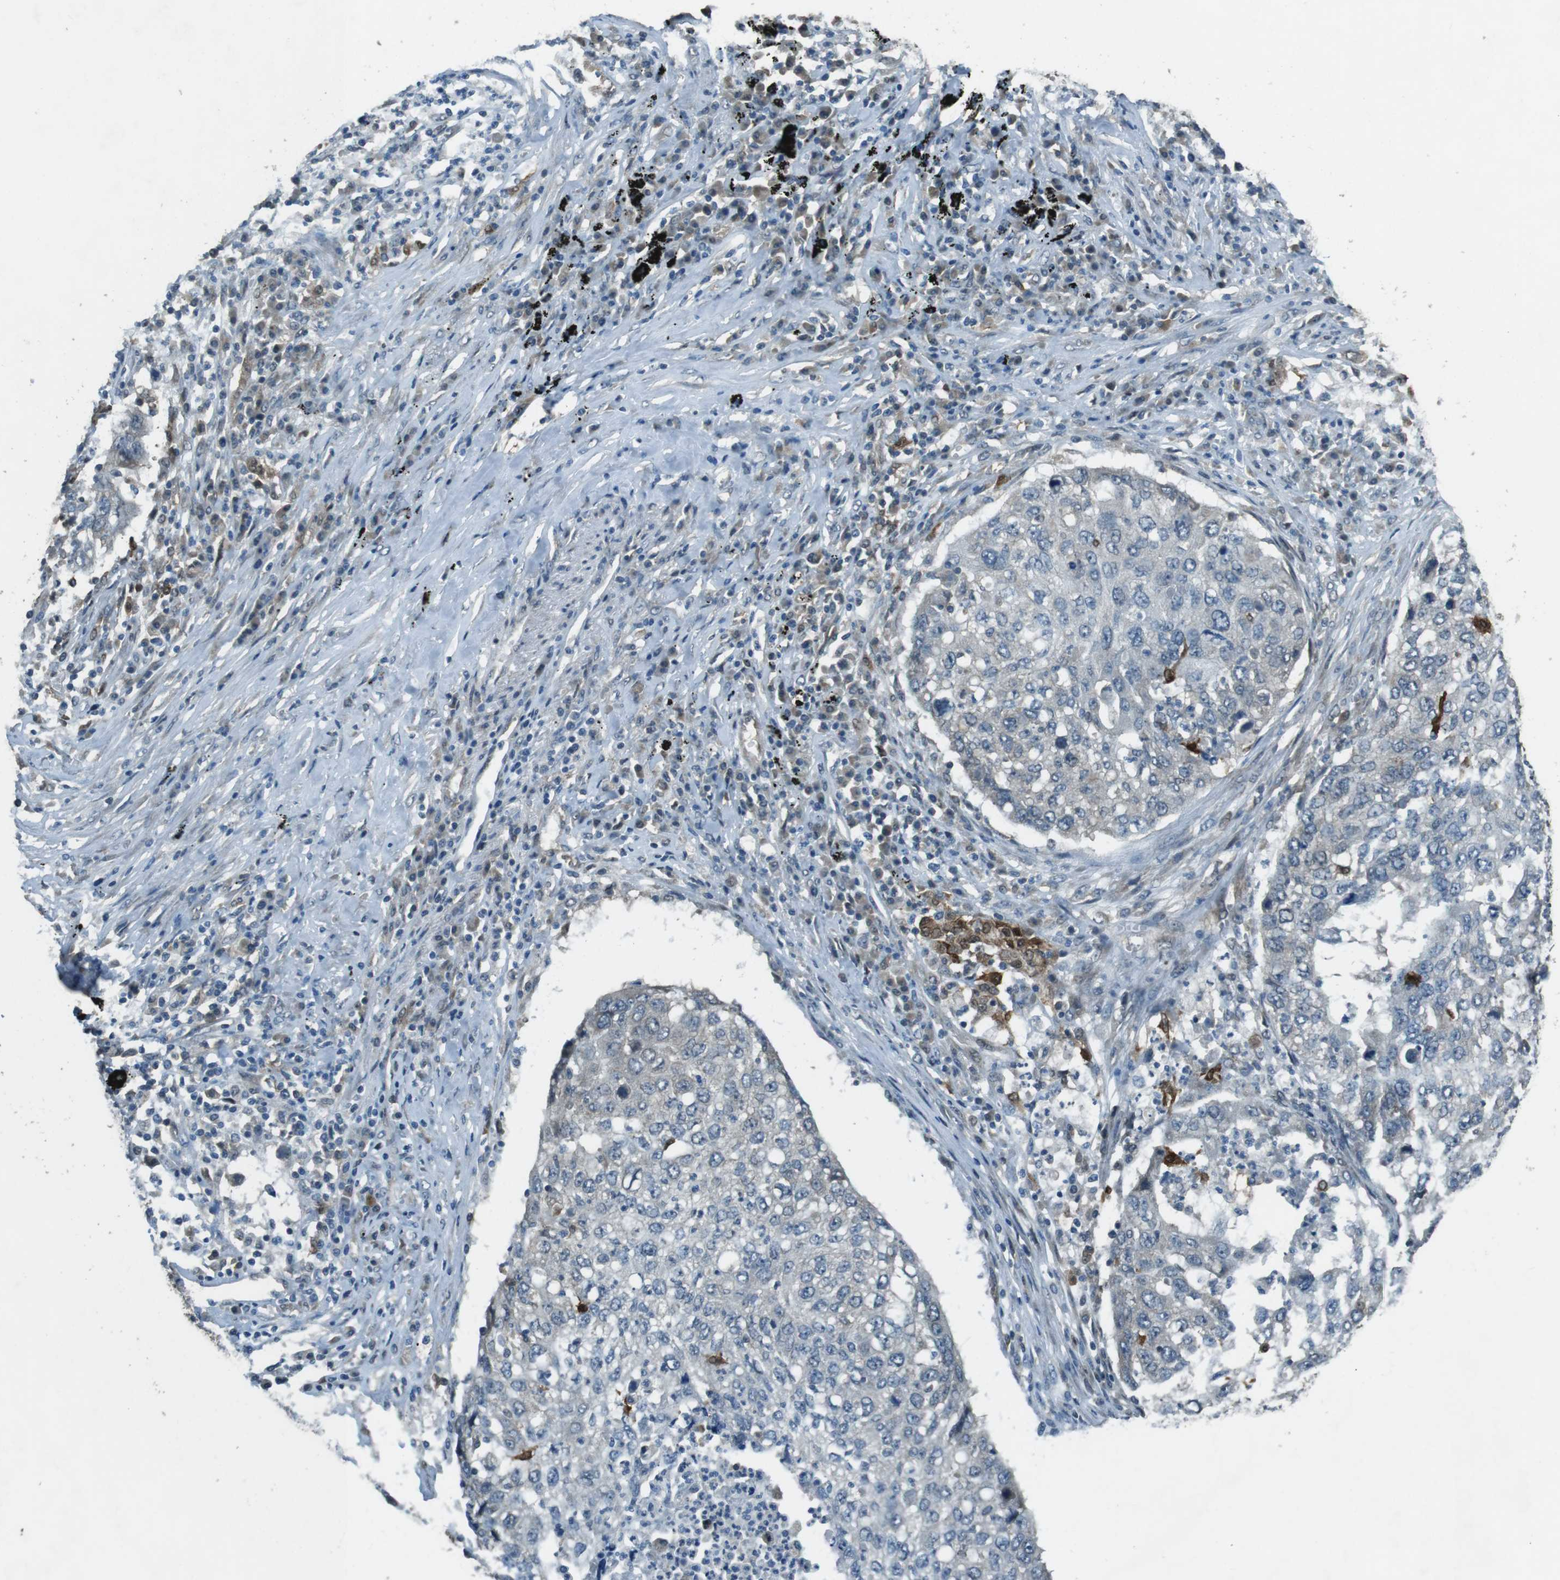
{"staining": {"intensity": "negative", "quantity": "none", "location": "none"}, "tissue": "lung cancer", "cell_type": "Tumor cells", "image_type": "cancer", "snomed": [{"axis": "morphology", "description": "Squamous cell carcinoma, NOS"}, {"axis": "topography", "description": "Lung"}], "caption": "This is a histopathology image of immunohistochemistry staining of squamous cell carcinoma (lung), which shows no staining in tumor cells.", "gene": "MFAP3", "patient": {"sex": "female", "age": 63}}